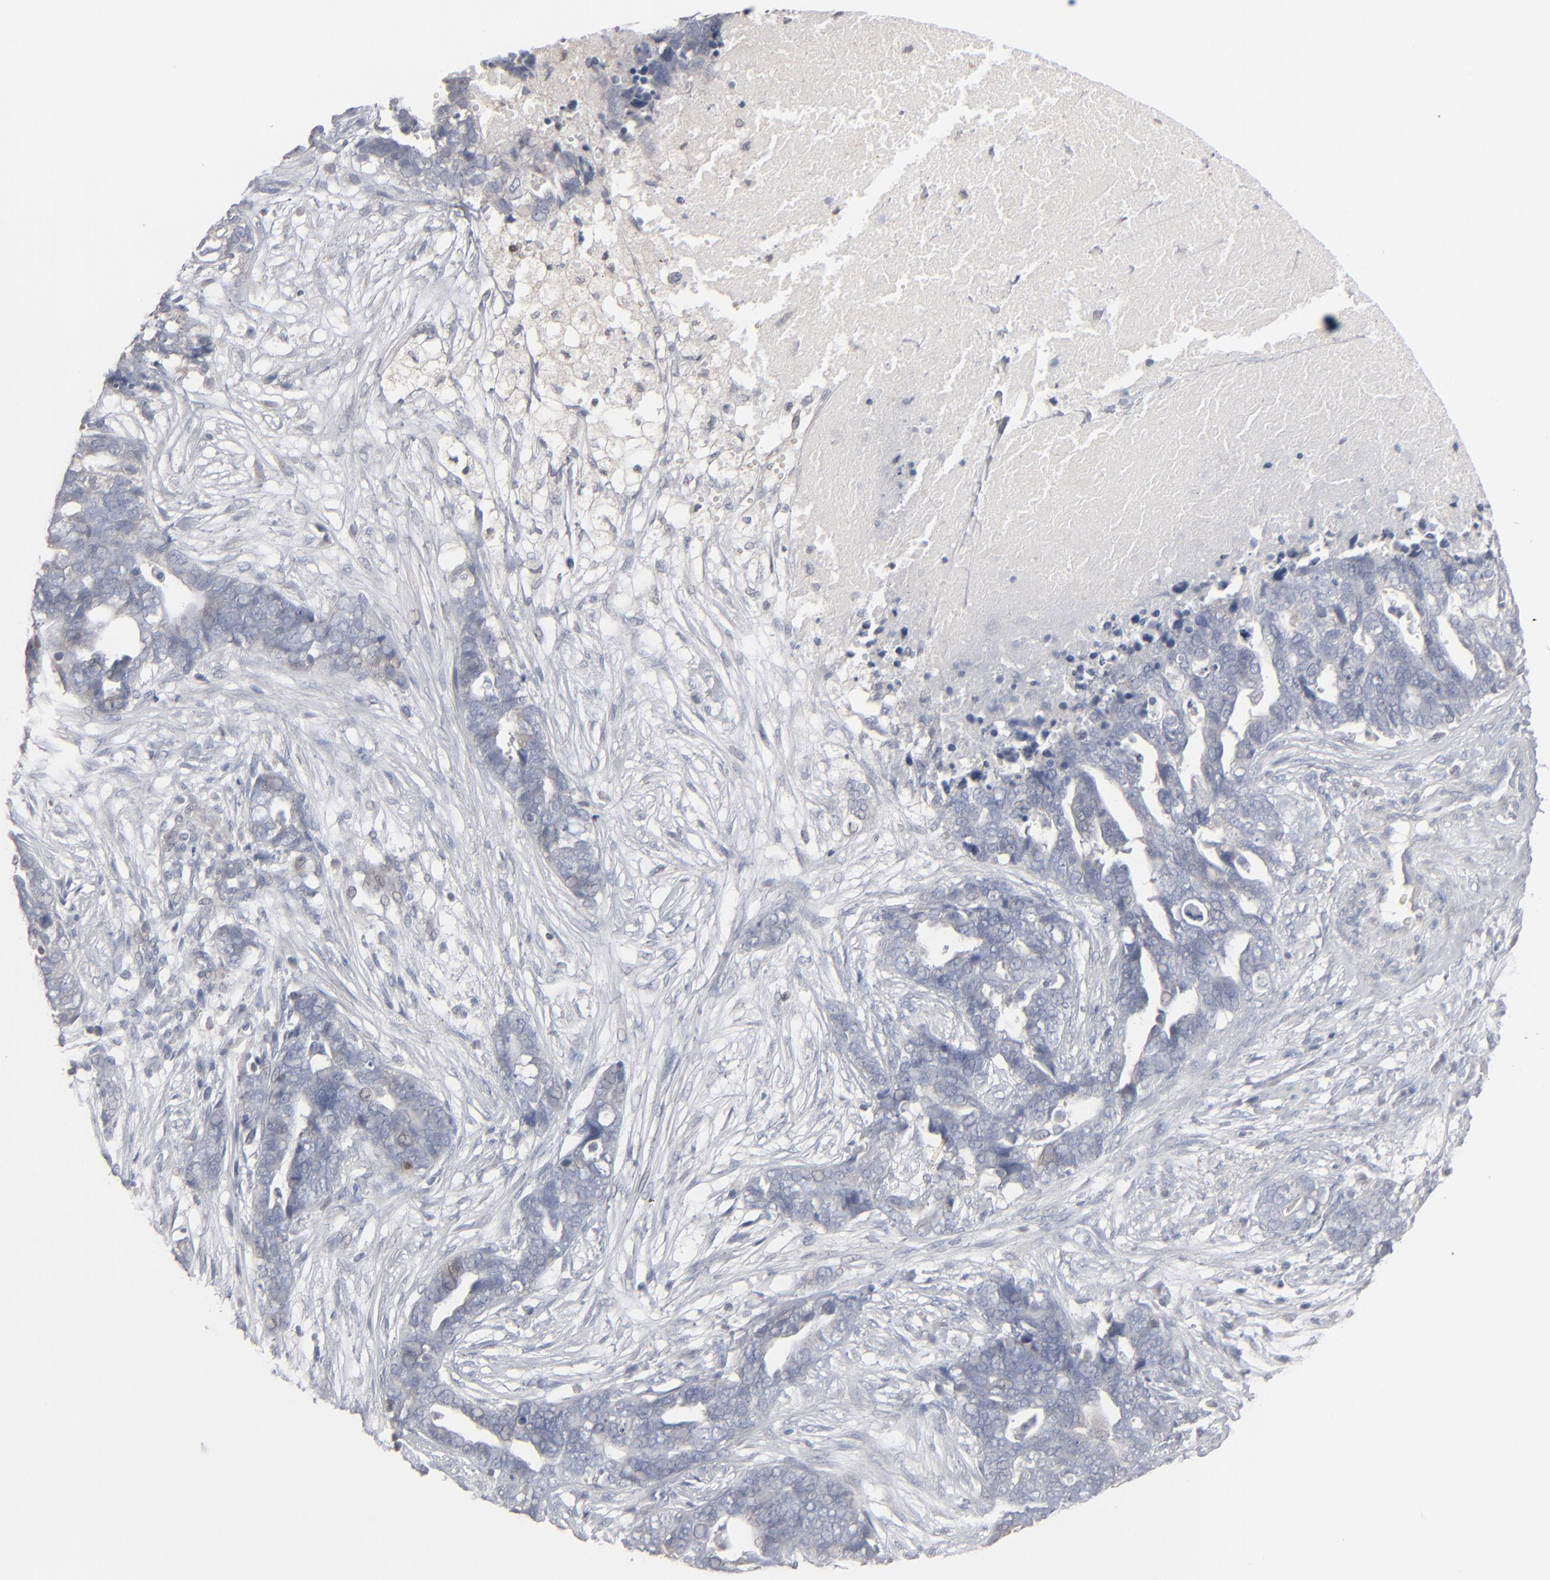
{"staining": {"intensity": "negative", "quantity": "none", "location": "none"}, "tissue": "ovarian cancer", "cell_type": "Tumor cells", "image_type": "cancer", "snomed": [{"axis": "morphology", "description": "Normal tissue, NOS"}, {"axis": "morphology", "description": "Cystadenocarcinoma, serous, NOS"}, {"axis": "topography", "description": "Fallopian tube"}, {"axis": "topography", "description": "Ovary"}], "caption": "An immunohistochemistry (IHC) micrograph of ovarian cancer is shown. There is no staining in tumor cells of ovarian cancer. (Stains: DAB IHC with hematoxylin counter stain, Microscopy: brightfield microscopy at high magnification).", "gene": "STAT4", "patient": {"sex": "female", "age": 56}}